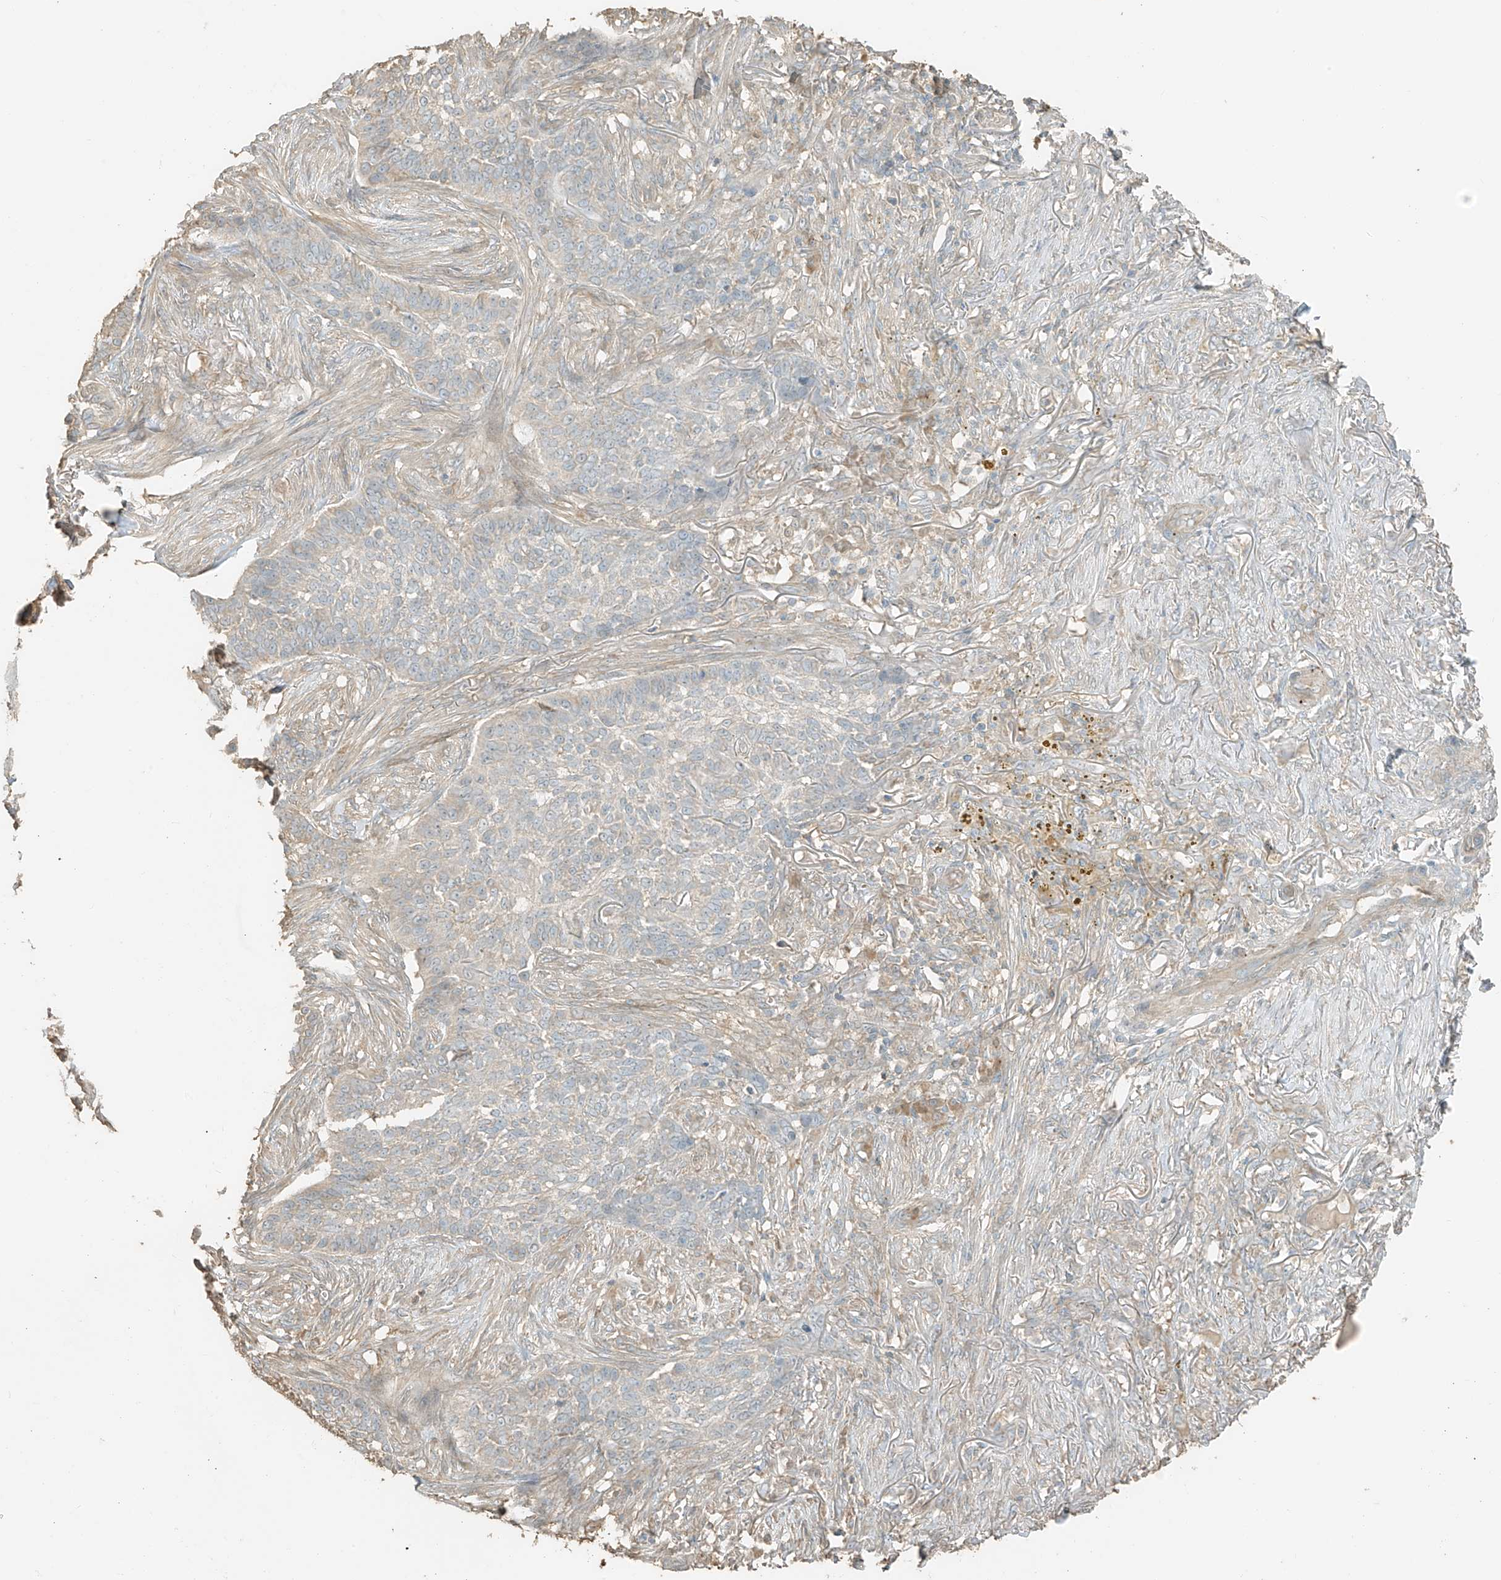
{"staining": {"intensity": "weak", "quantity": "<25%", "location": "cytoplasmic/membranous"}, "tissue": "skin cancer", "cell_type": "Tumor cells", "image_type": "cancer", "snomed": [{"axis": "morphology", "description": "Basal cell carcinoma"}, {"axis": "topography", "description": "Skin"}], "caption": "Skin cancer (basal cell carcinoma) was stained to show a protein in brown. There is no significant positivity in tumor cells.", "gene": "RFTN2", "patient": {"sex": "male", "age": 85}}